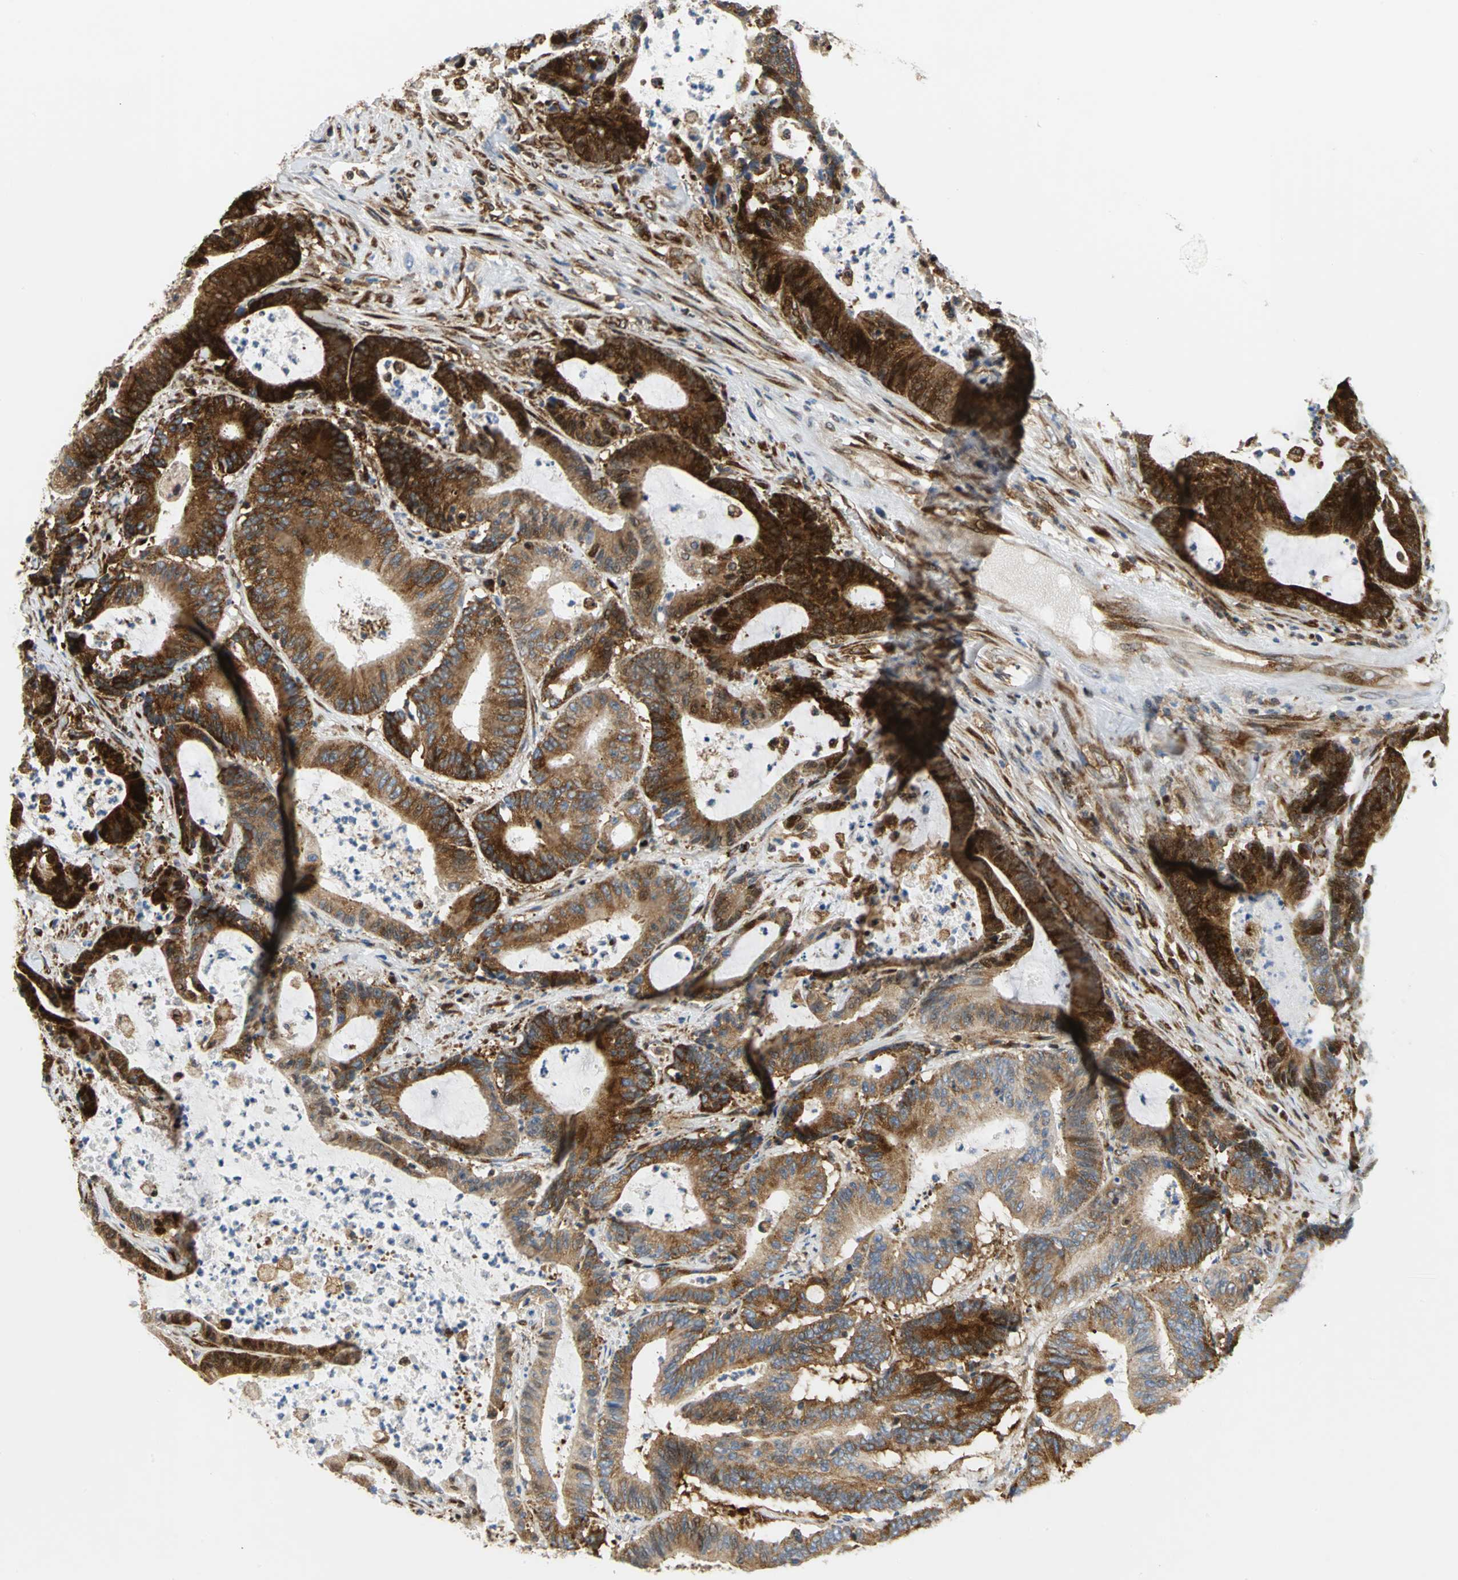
{"staining": {"intensity": "strong", "quantity": ">75%", "location": "cytoplasmic/membranous,nuclear"}, "tissue": "colorectal cancer", "cell_type": "Tumor cells", "image_type": "cancer", "snomed": [{"axis": "morphology", "description": "Adenocarcinoma, NOS"}, {"axis": "topography", "description": "Colon"}], "caption": "Protein analysis of colorectal cancer (adenocarcinoma) tissue displays strong cytoplasmic/membranous and nuclear positivity in approximately >75% of tumor cells. Immunohistochemistry stains the protein of interest in brown and the nuclei are stained blue.", "gene": "YBX1", "patient": {"sex": "female", "age": 84}}